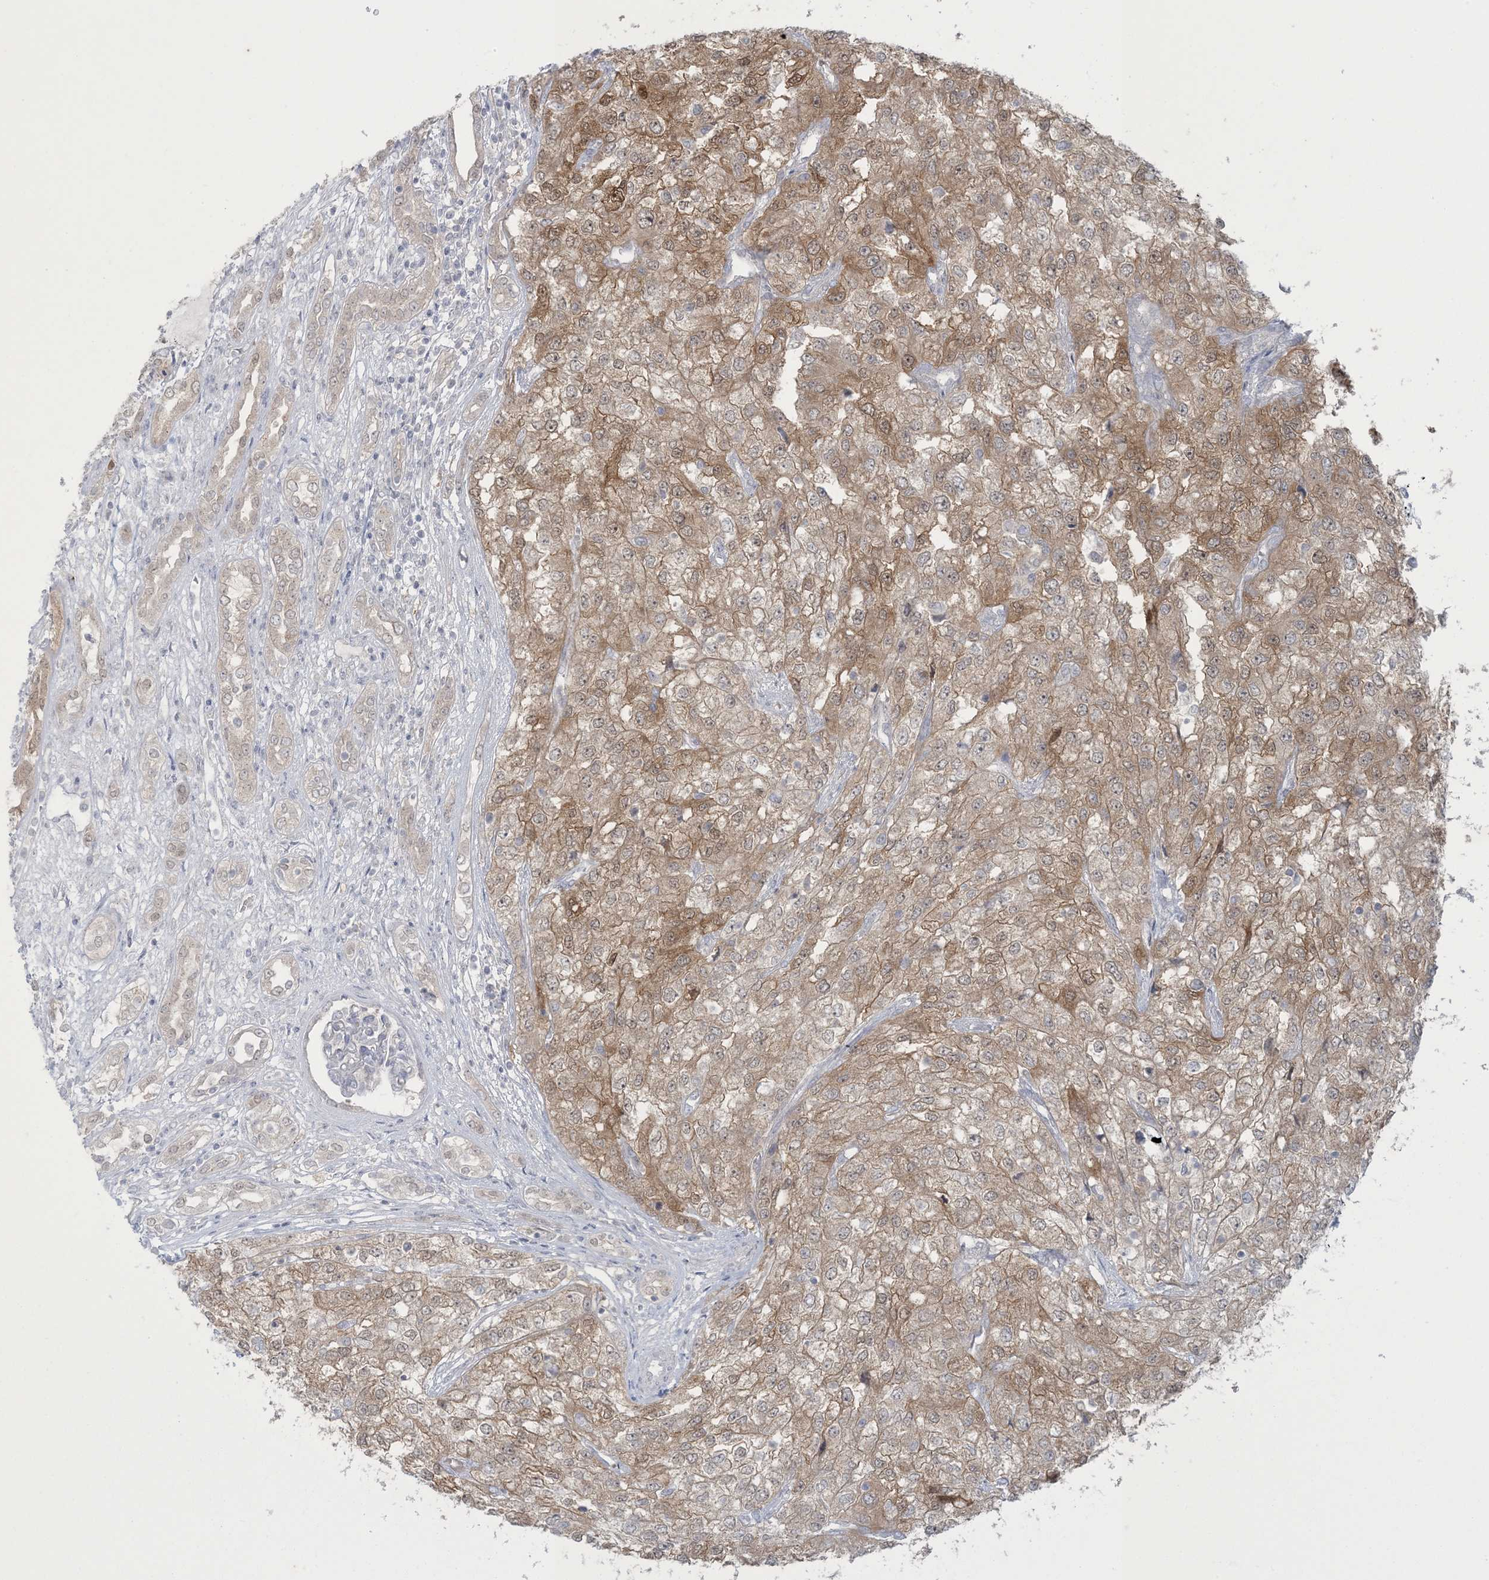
{"staining": {"intensity": "moderate", "quantity": ">75%", "location": "cytoplasmic/membranous,nuclear"}, "tissue": "renal cancer", "cell_type": "Tumor cells", "image_type": "cancer", "snomed": [{"axis": "morphology", "description": "Adenocarcinoma, NOS"}, {"axis": "topography", "description": "Kidney"}], "caption": "DAB immunohistochemical staining of renal adenocarcinoma exhibits moderate cytoplasmic/membranous and nuclear protein expression in about >75% of tumor cells.", "gene": "NRBP2", "patient": {"sex": "female", "age": 54}}